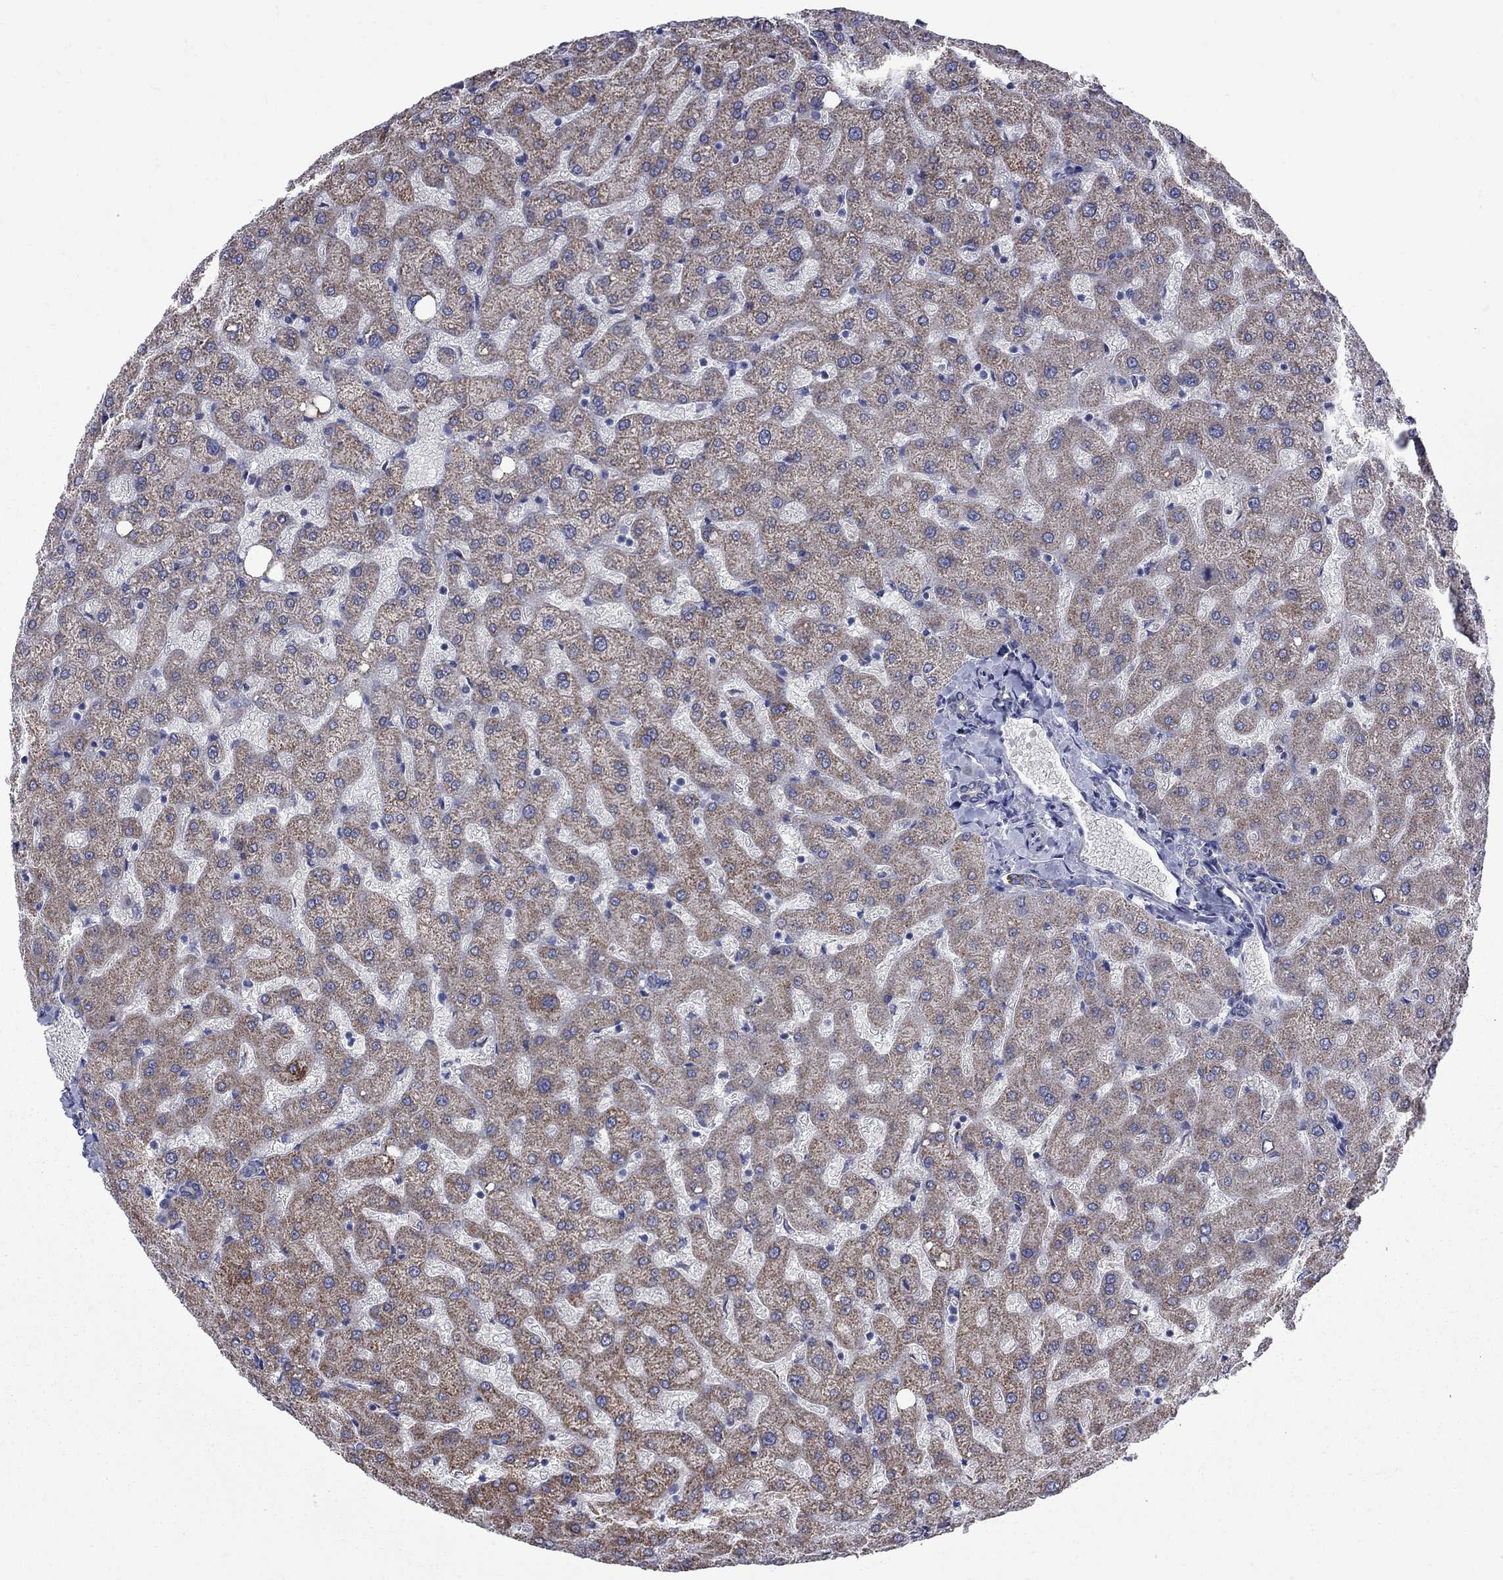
{"staining": {"intensity": "moderate", "quantity": "25%-75%", "location": "cytoplasmic/membranous"}, "tissue": "liver", "cell_type": "Cholangiocytes", "image_type": "normal", "snomed": [{"axis": "morphology", "description": "Normal tissue, NOS"}, {"axis": "topography", "description": "Liver"}], "caption": "Benign liver was stained to show a protein in brown. There is medium levels of moderate cytoplasmic/membranous expression in approximately 25%-75% of cholangiocytes.", "gene": "SESTD1", "patient": {"sex": "female", "age": 50}}